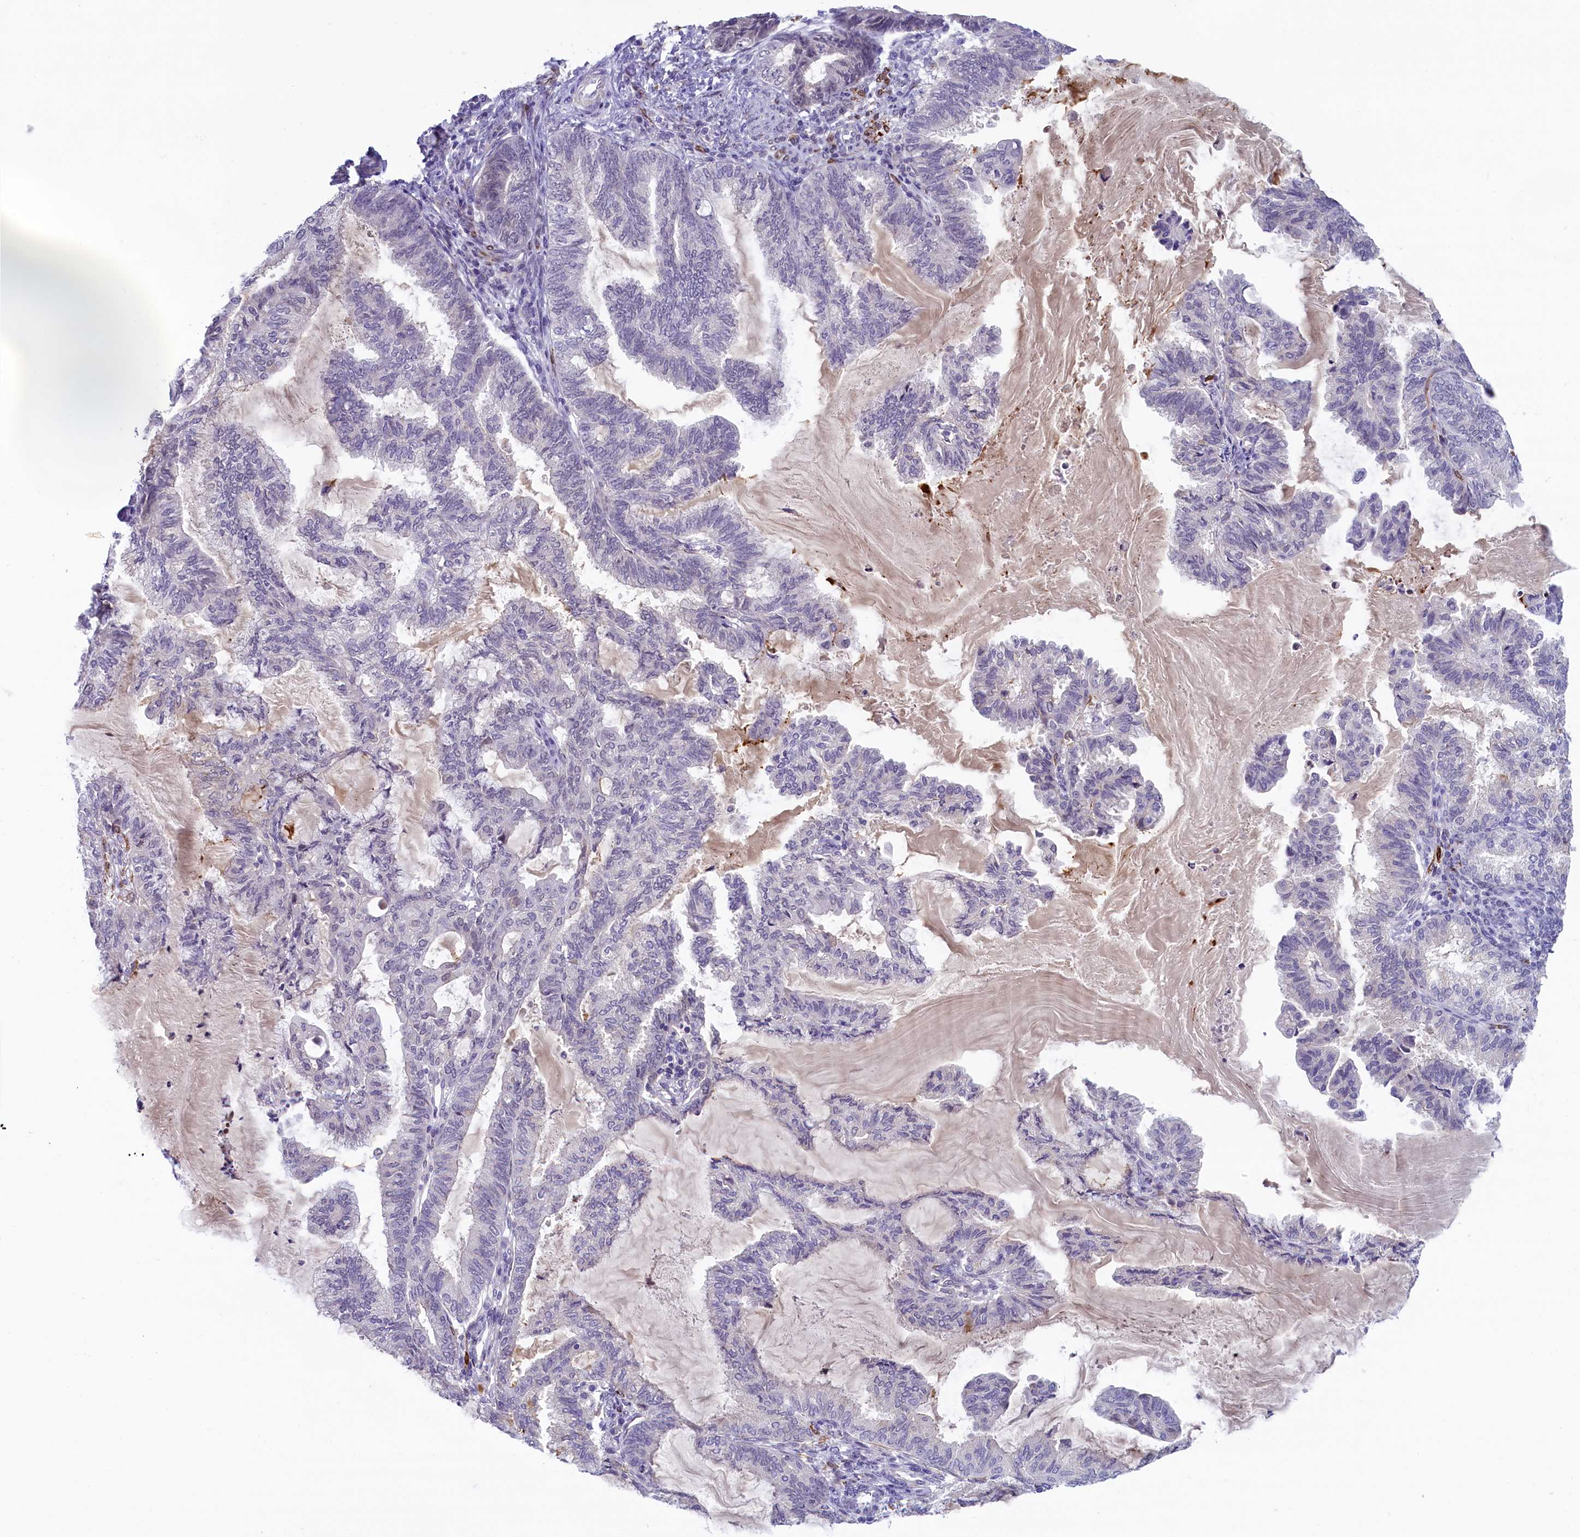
{"staining": {"intensity": "negative", "quantity": "none", "location": "none"}, "tissue": "endometrial cancer", "cell_type": "Tumor cells", "image_type": "cancer", "snomed": [{"axis": "morphology", "description": "Adenocarcinoma, NOS"}, {"axis": "topography", "description": "Endometrium"}], "caption": "IHC photomicrograph of endometrial cancer stained for a protein (brown), which demonstrates no positivity in tumor cells.", "gene": "CRAMP1", "patient": {"sex": "female", "age": 86}}